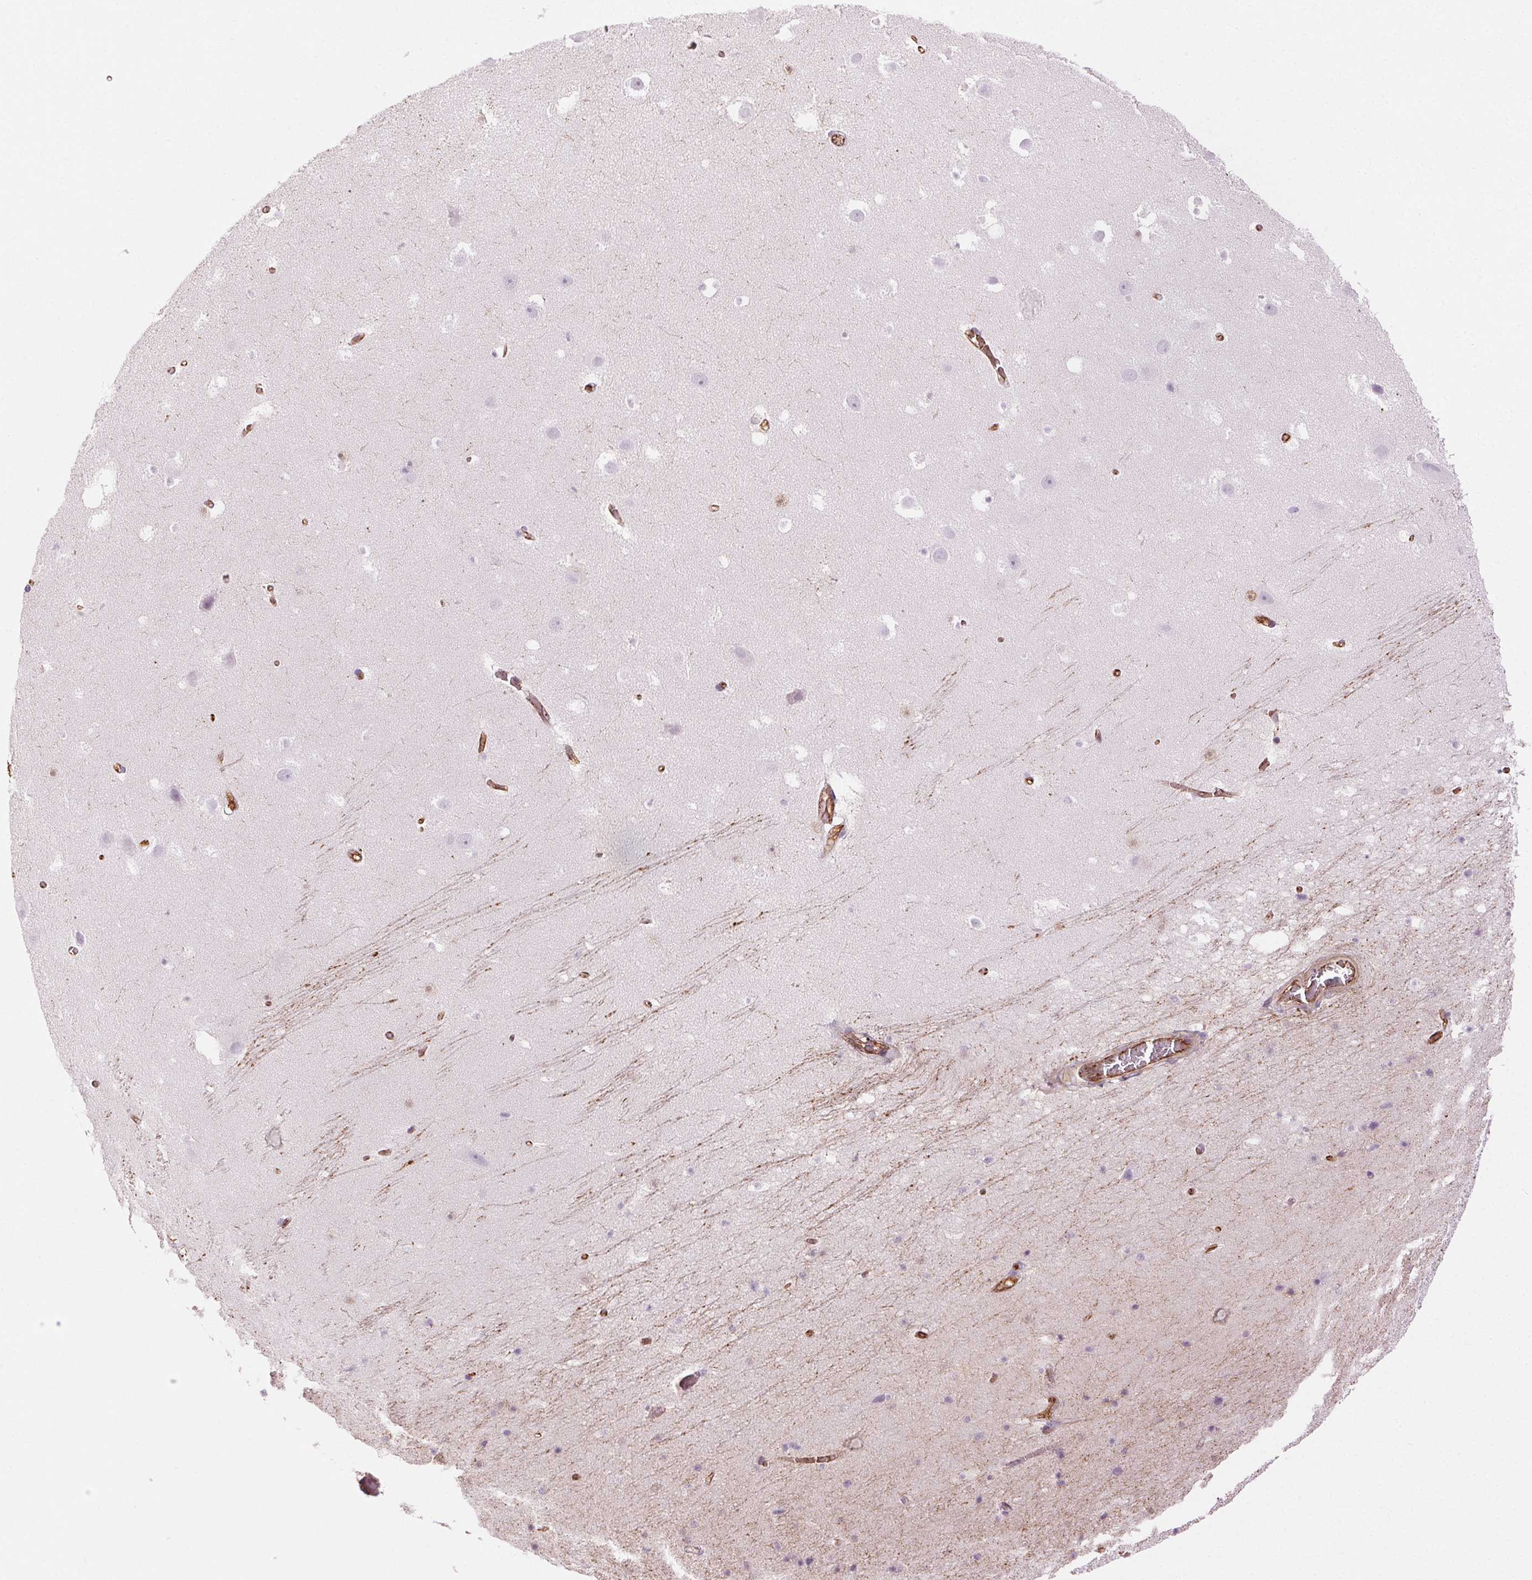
{"staining": {"intensity": "negative", "quantity": "none", "location": "none"}, "tissue": "hippocampus", "cell_type": "Glial cells", "image_type": "normal", "snomed": [{"axis": "morphology", "description": "Normal tissue, NOS"}, {"axis": "topography", "description": "Hippocampus"}], "caption": "Glial cells show no significant expression in unremarkable hippocampus.", "gene": "AIF1L", "patient": {"sex": "male", "age": 26}}